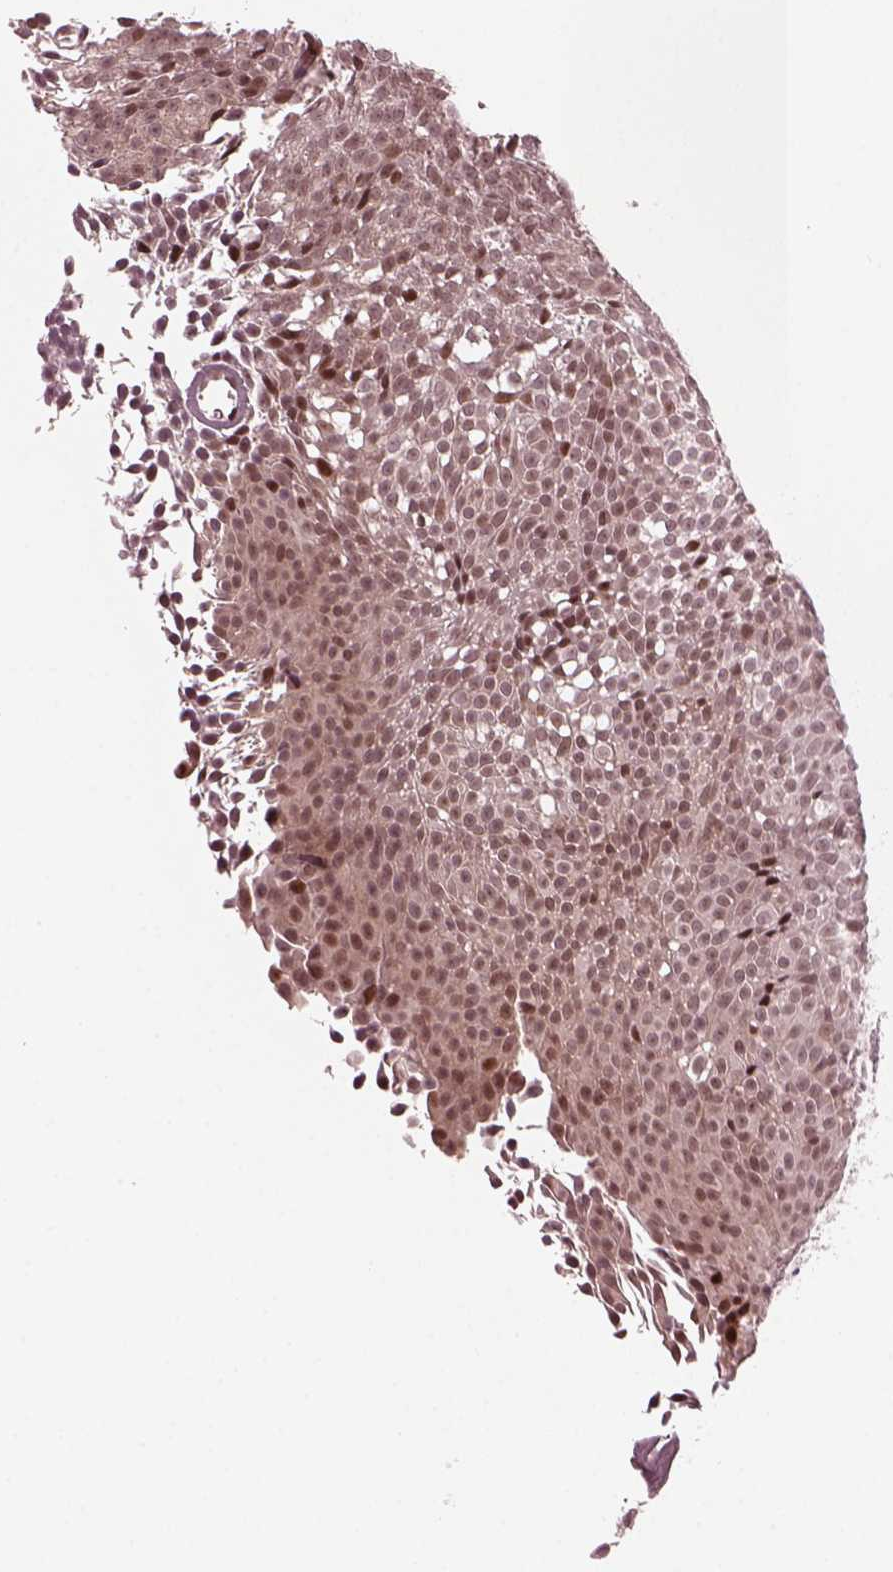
{"staining": {"intensity": "weak", "quantity": "<25%", "location": "nuclear"}, "tissue": "urothelial cancer", "cell_type": "Tumor cells", "image_type": "cancer", "snomed": [{"axis": "morphology", "description": "Urothelial carcinoma, Low grade"}, {"axis": "topography", "description": "Urinary bladder"}], "caption": "Immunohistochemistry of urothelial carcinoma (low-grade) exhibits no expression in tumor cells.", "gene": "TRIB3", "patient": {"sex": "male", "age": 77}}